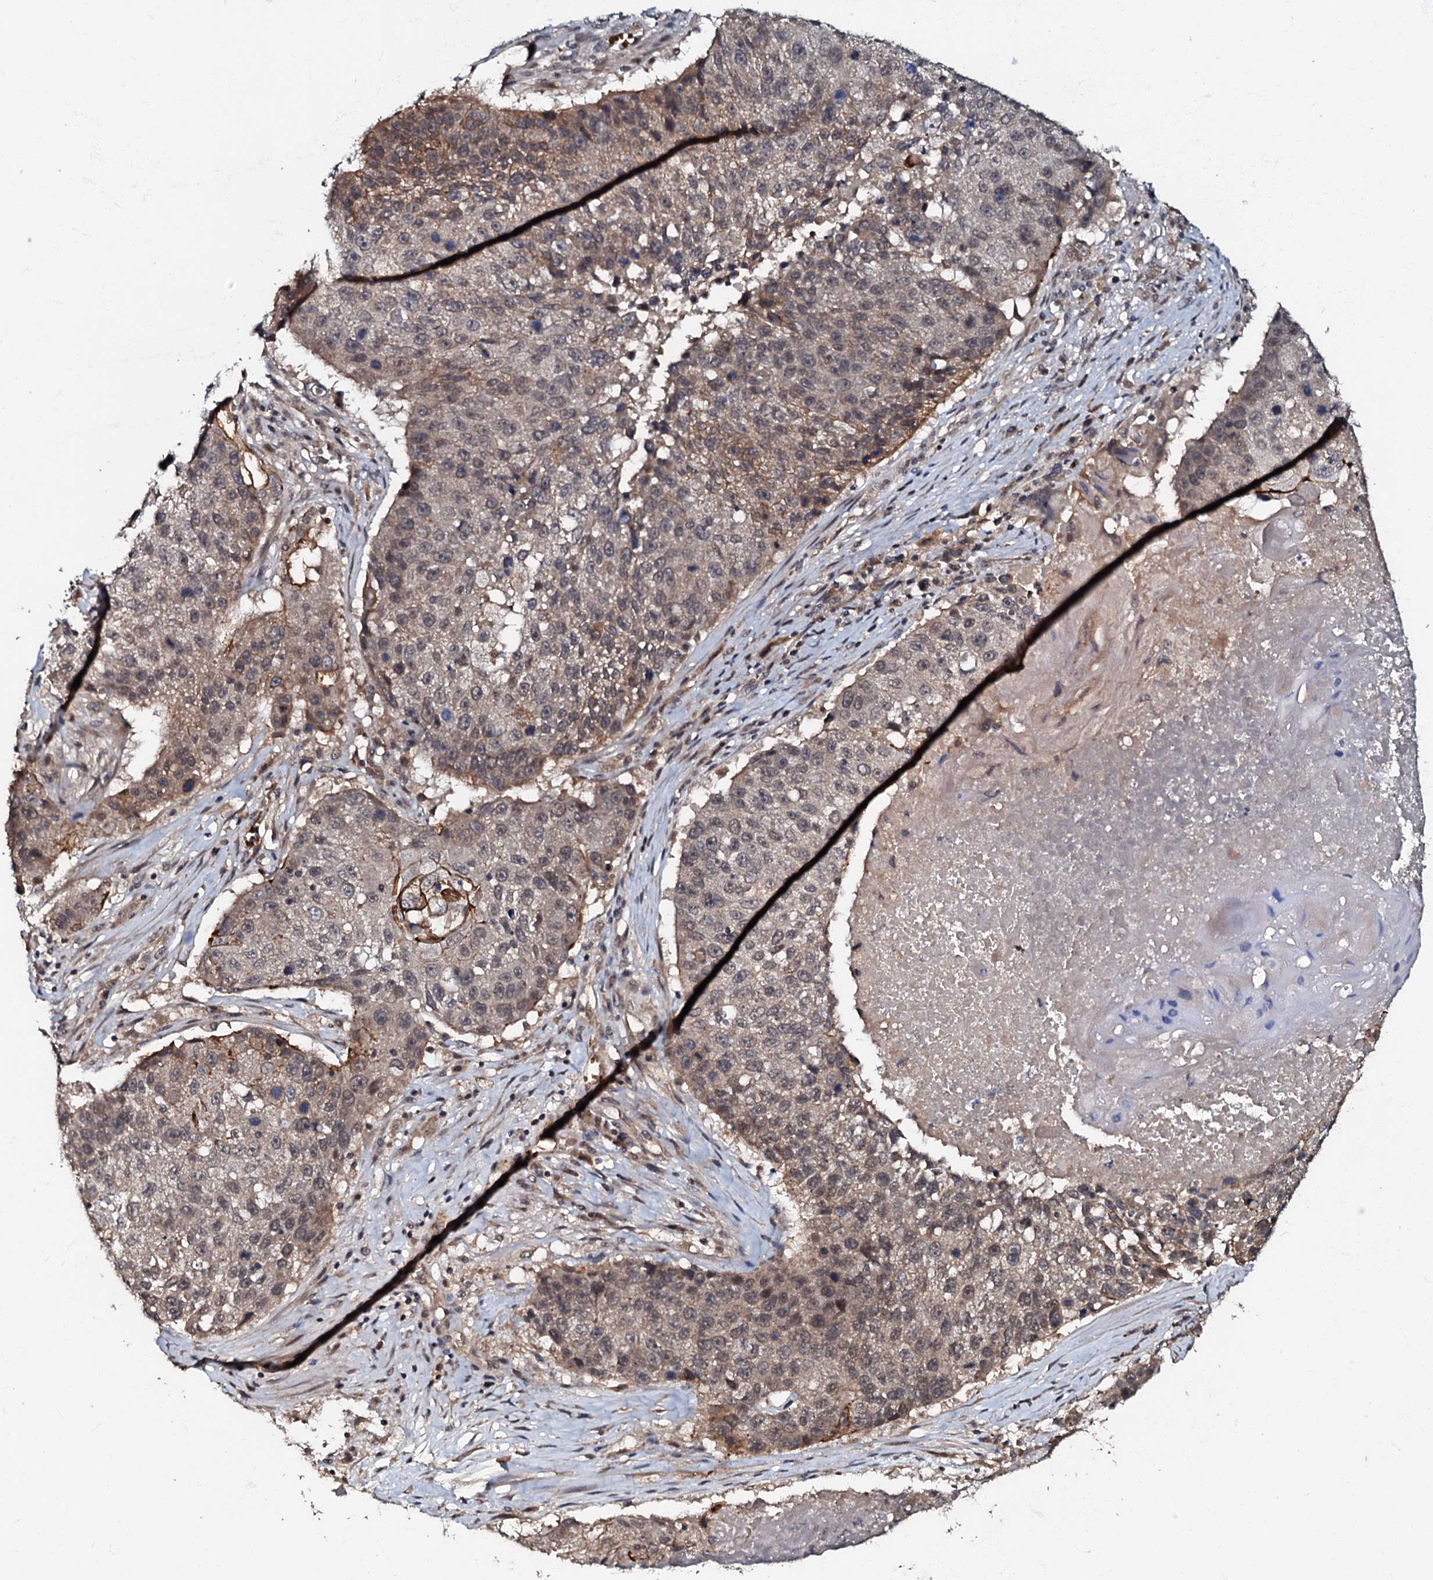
{"staining": {"intensity": "moderate", "quantity": "<25%", "location": "cytoplasmic/membranous"}, "tissue": "lung cancer", "cell_type": "Tumor cells", "image_type": "cancer", "snomed": [{"axis": "morphology", "description": "Squamous cell carcinoma, NOS"}, {"axis": "topography", "description": "Lung"}], "caption": "Lung cancer stained with a protein marker exhibits moderate staining in tumor cells.", "gene": "MANSC4", "patient": {"sex": "male", "age": 61}}